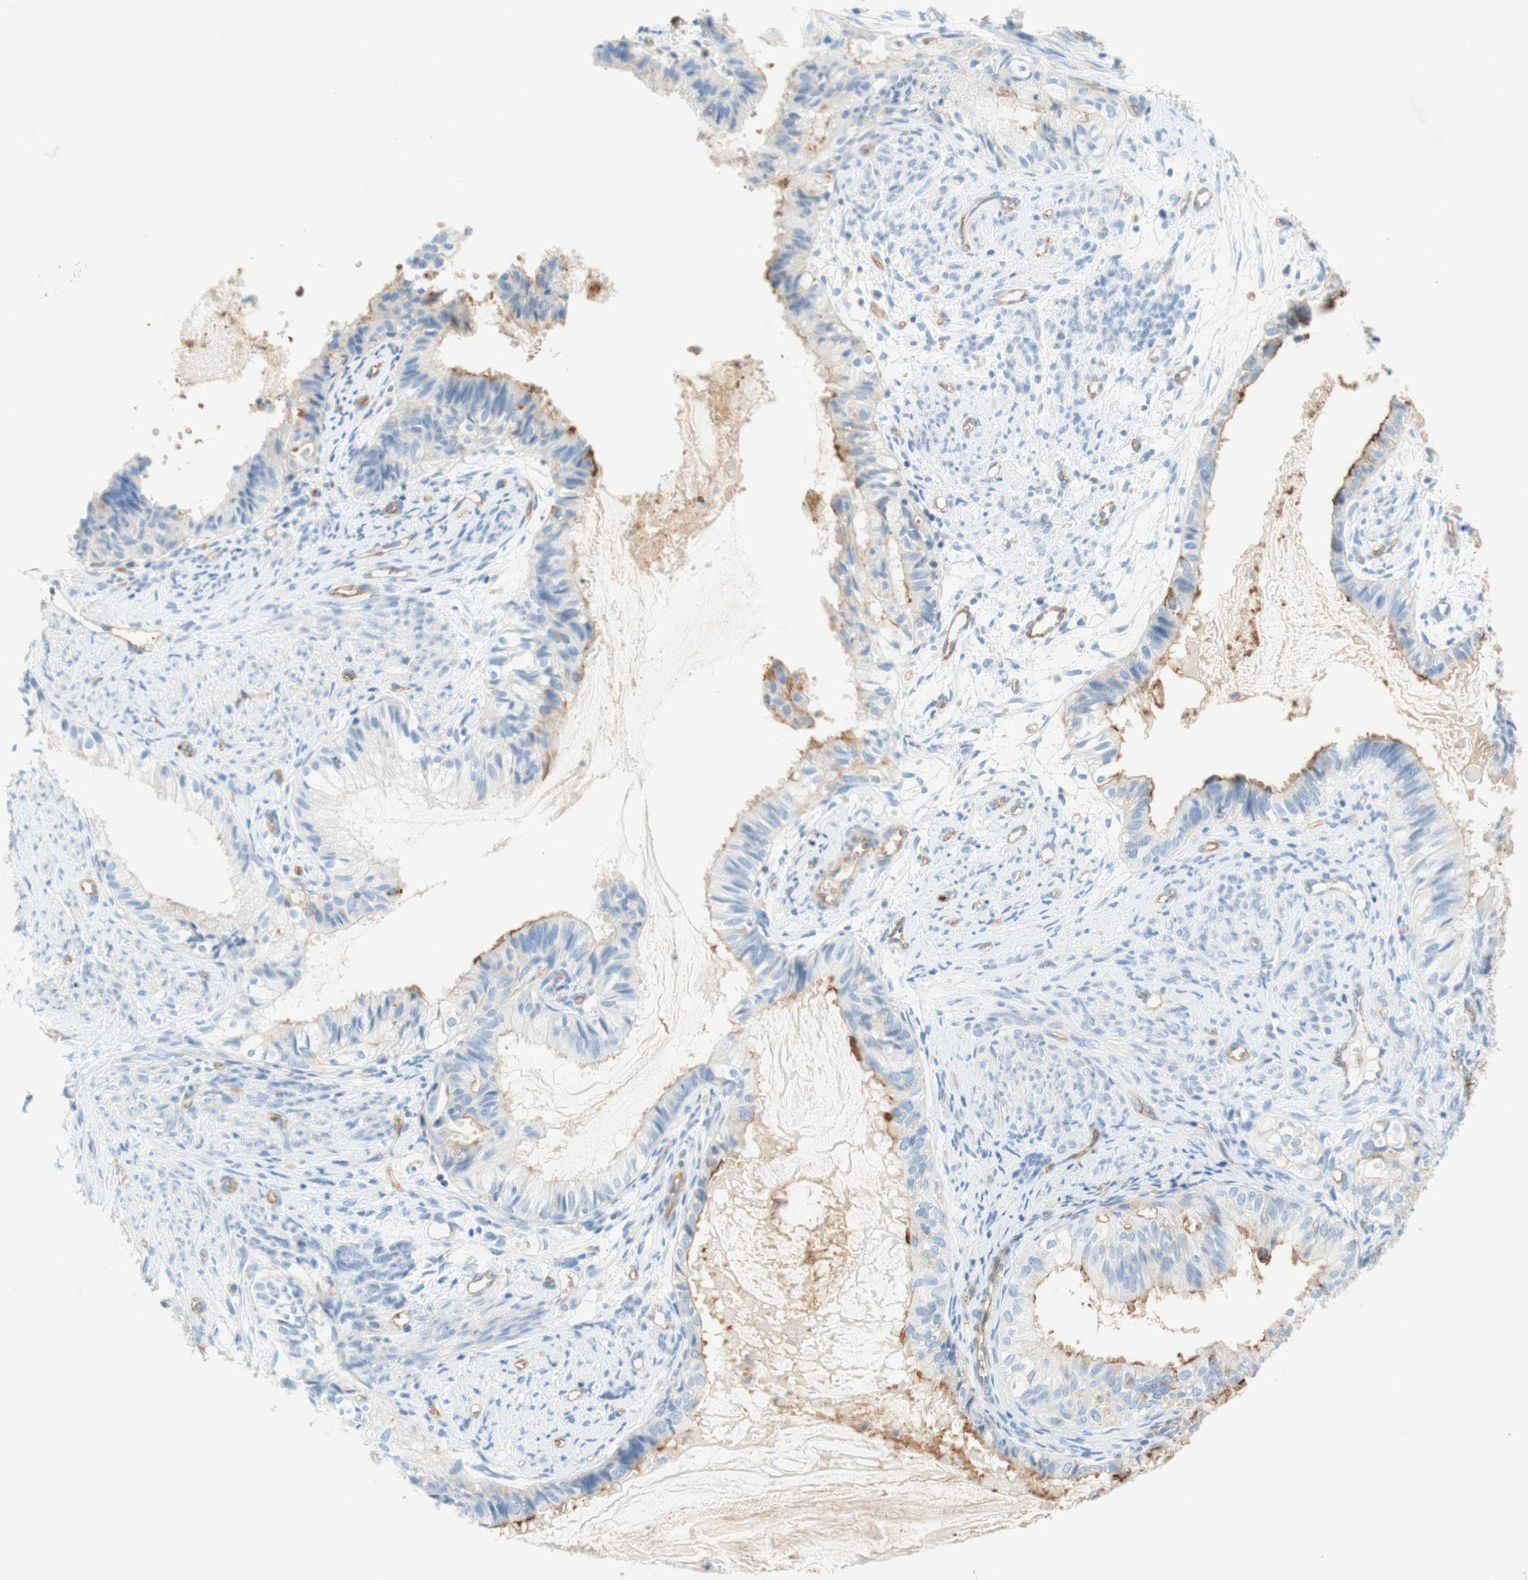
{"staining": {"intensity": "weak", "quantity": "25%-75%", "location": "cytoplasmic/membranous"}, "tissue": "cervical cancer", "cell_type": "Tumor cells", "image_type": "cancer", "snomed": [{"axis": "morphology", "description": "Normal tissue, NOS"}, {"axis": "morphology", "description": "Adenocarcinoma, NOS"}, {"axis": "topography", "description": "Cervix"}, {"axis": "topography", "description": "Endometrium"}], "caption": "IHC of cervical adenocarcinoma shows low levels of weak cytoplasmic/membranous expression in approximately 25%-75% of tumor cells.", "gene": "STOM", "patient": {"sex": "female", "age": 86}}